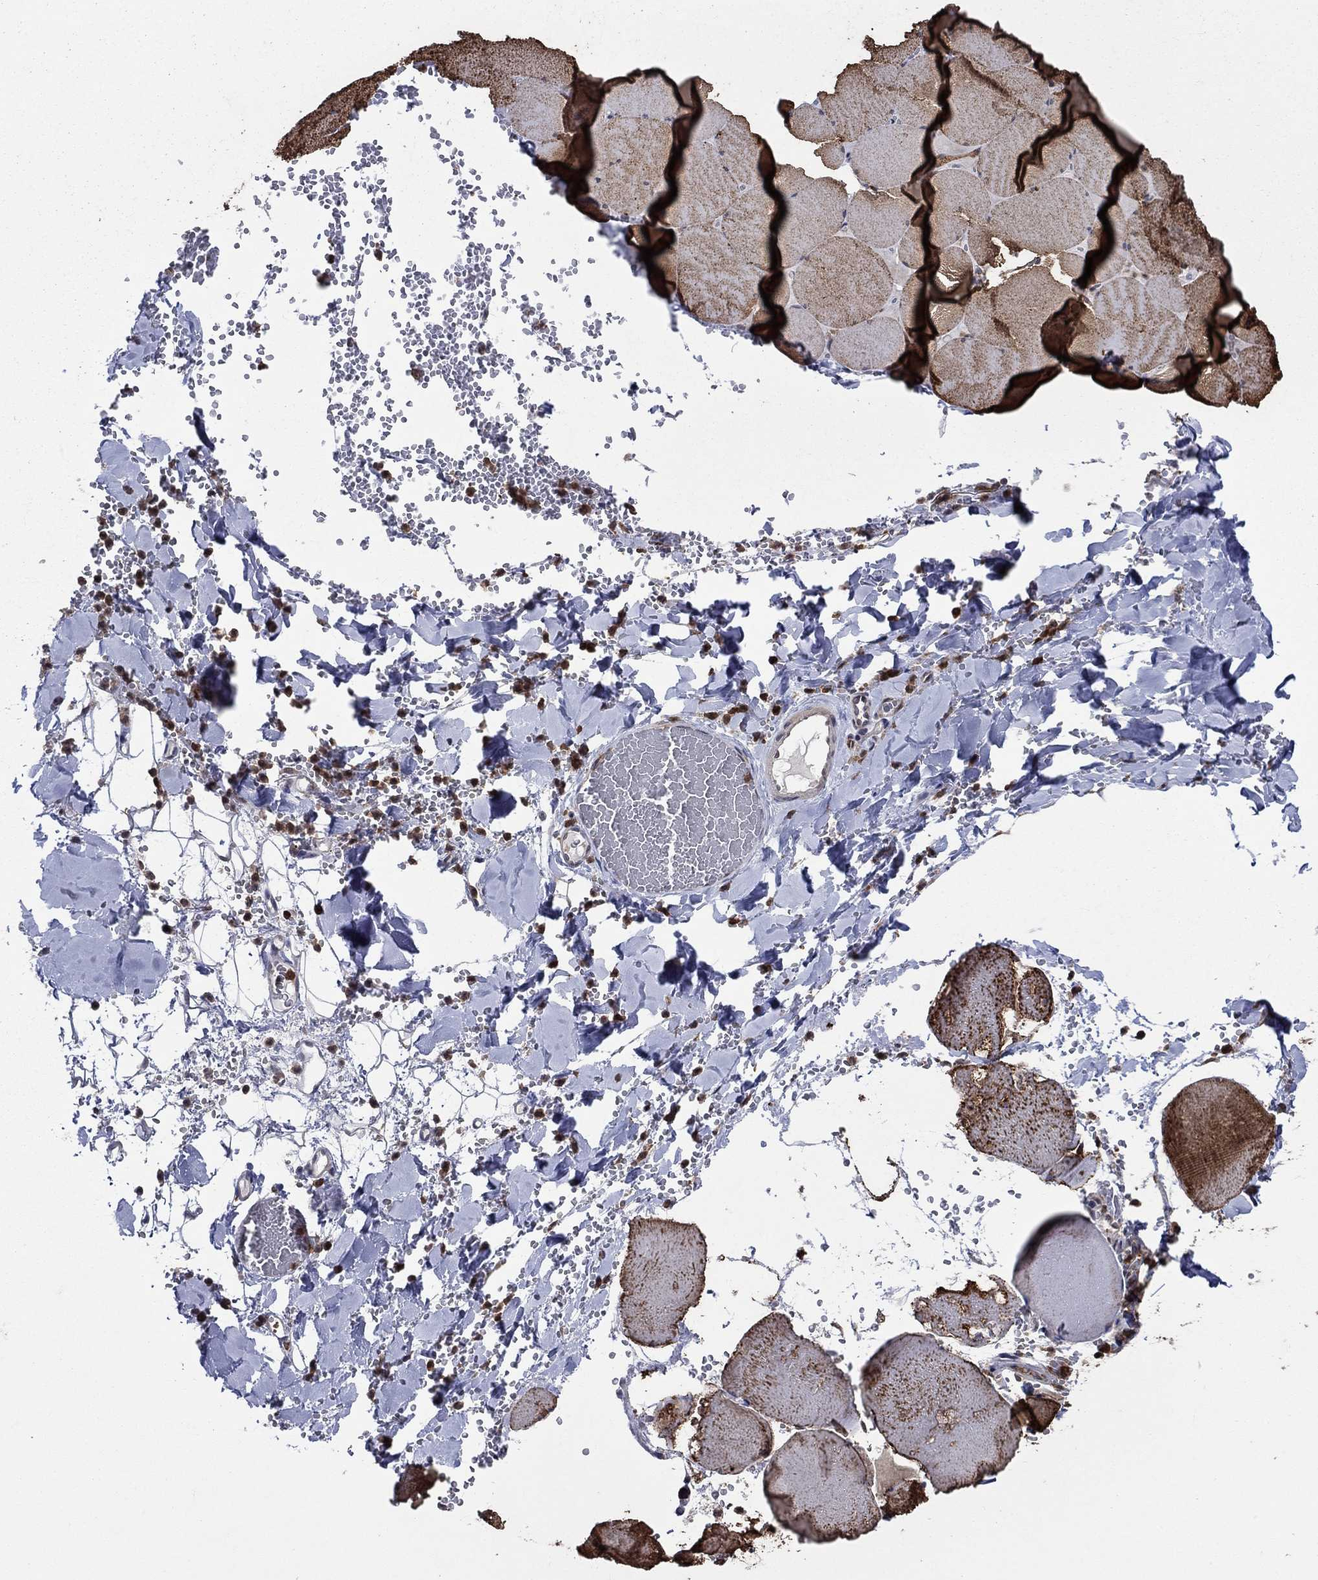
{"staining": {"intensity": "strong", "quantity": "25%-75%", "location": "cytoplasmic/membranous"}, "tissue": "skeletal muscle", "cell_type": "Myocytes", "image_type": "normal", "snomed": [{"axis": "morphology", "description": "Normal tissue, NOS"}, {"axis": "morphology", "description": "Malignant melanoma, Metastatic site"}, {"axis": "topography", "description": "Skeletal muscle"}], "caption": "Protein staining of benign skeletal muscle displays strong cytoplasmic/membranous staining in about 25%-75% of myocytes.", "gene": "CACYBP", "patient": {"sex": "male", "age": 50}}